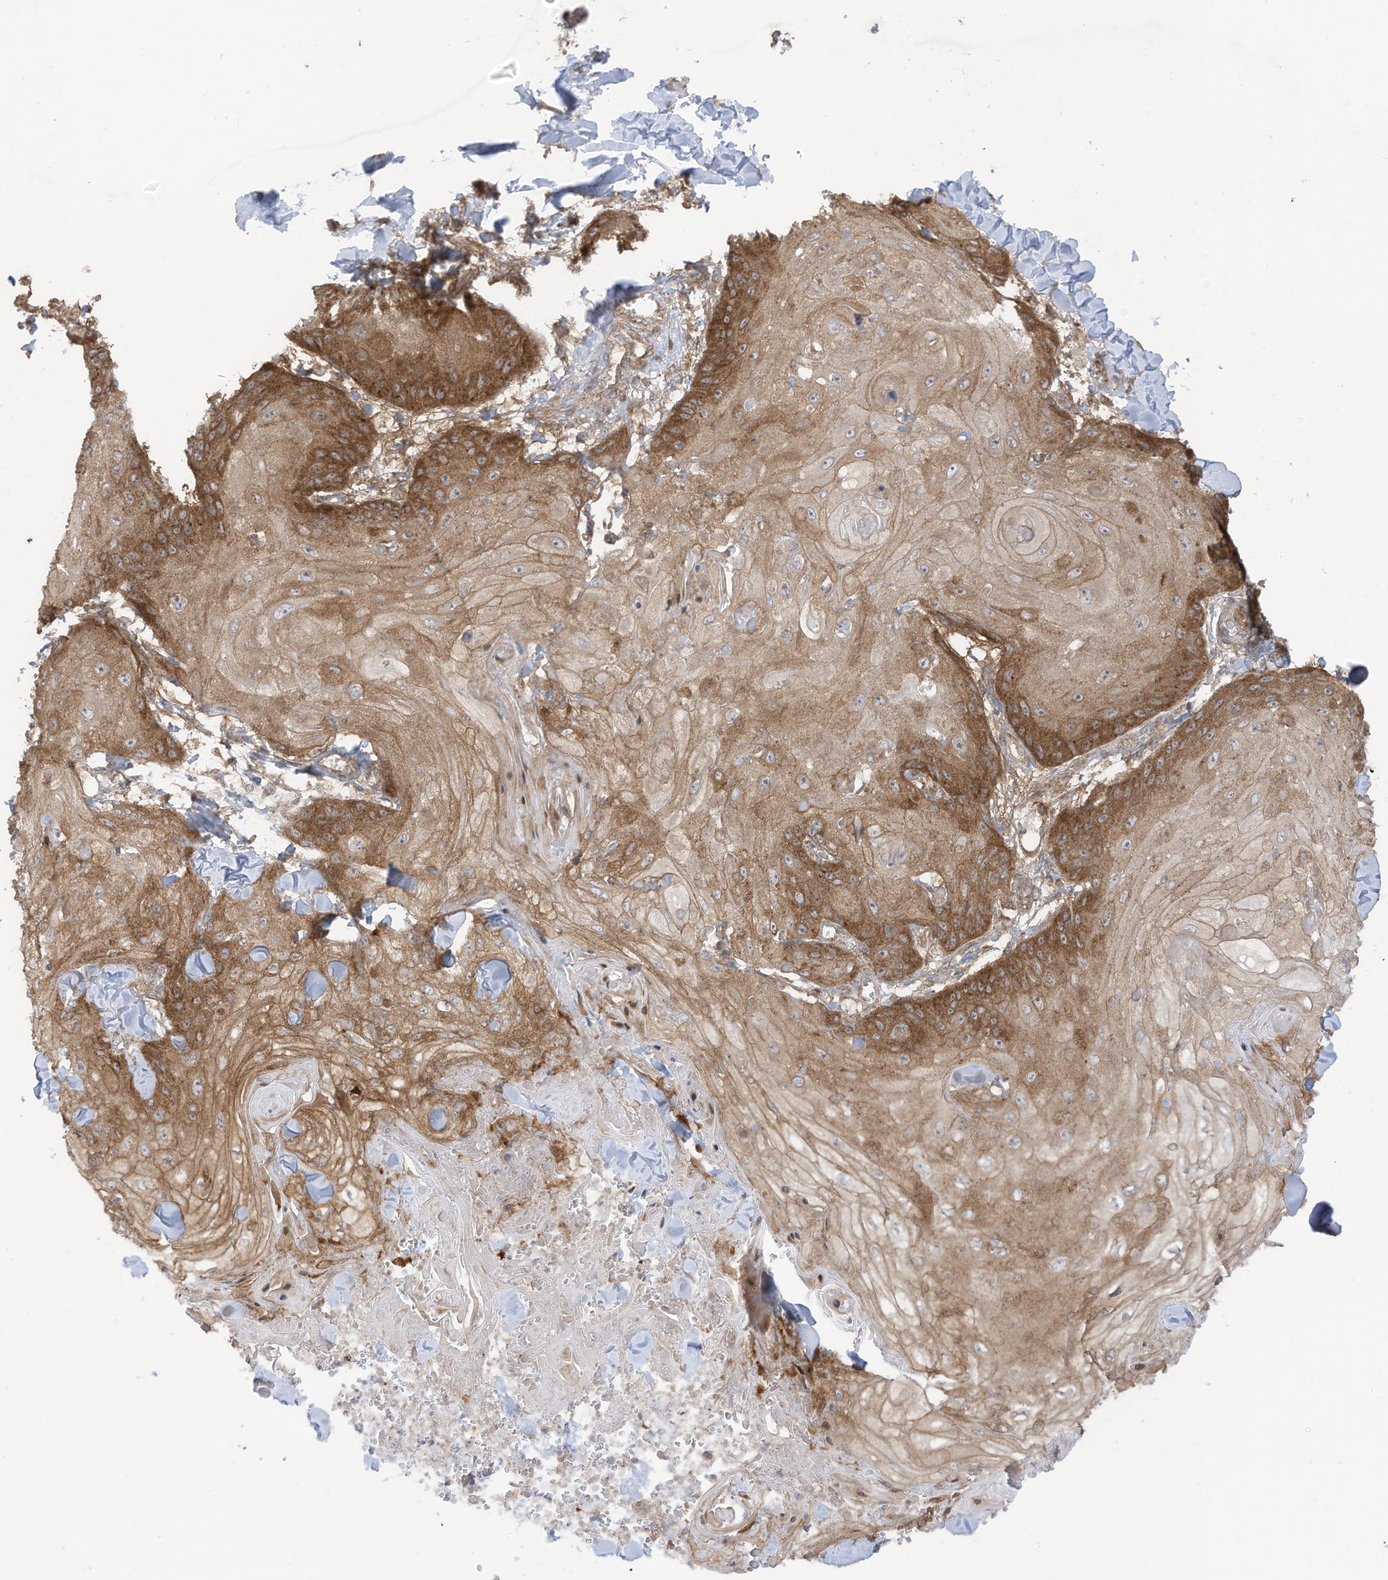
{"staining": {"intensity": "moderate", "quantity": ">75%", "location": "cytoplasmic/membranous"}, "tissue": "skin cancer", "cell_type": "Tumor cells", "image_type": "cancer", "snomed": [{"axis": "morphology", "description": "Squamous cell carcinoma, NOS"}, {"axis": "topography", "description": "Skin"}], "caption": "The micrograph demonstrates a brown stain indicating the presence of a protein in the cytoplasmic/membranous of tumor cells in skin squamous cell carcinoma.", "gene": "REPS1", "patient": {"sex": "male", "age": 74}}